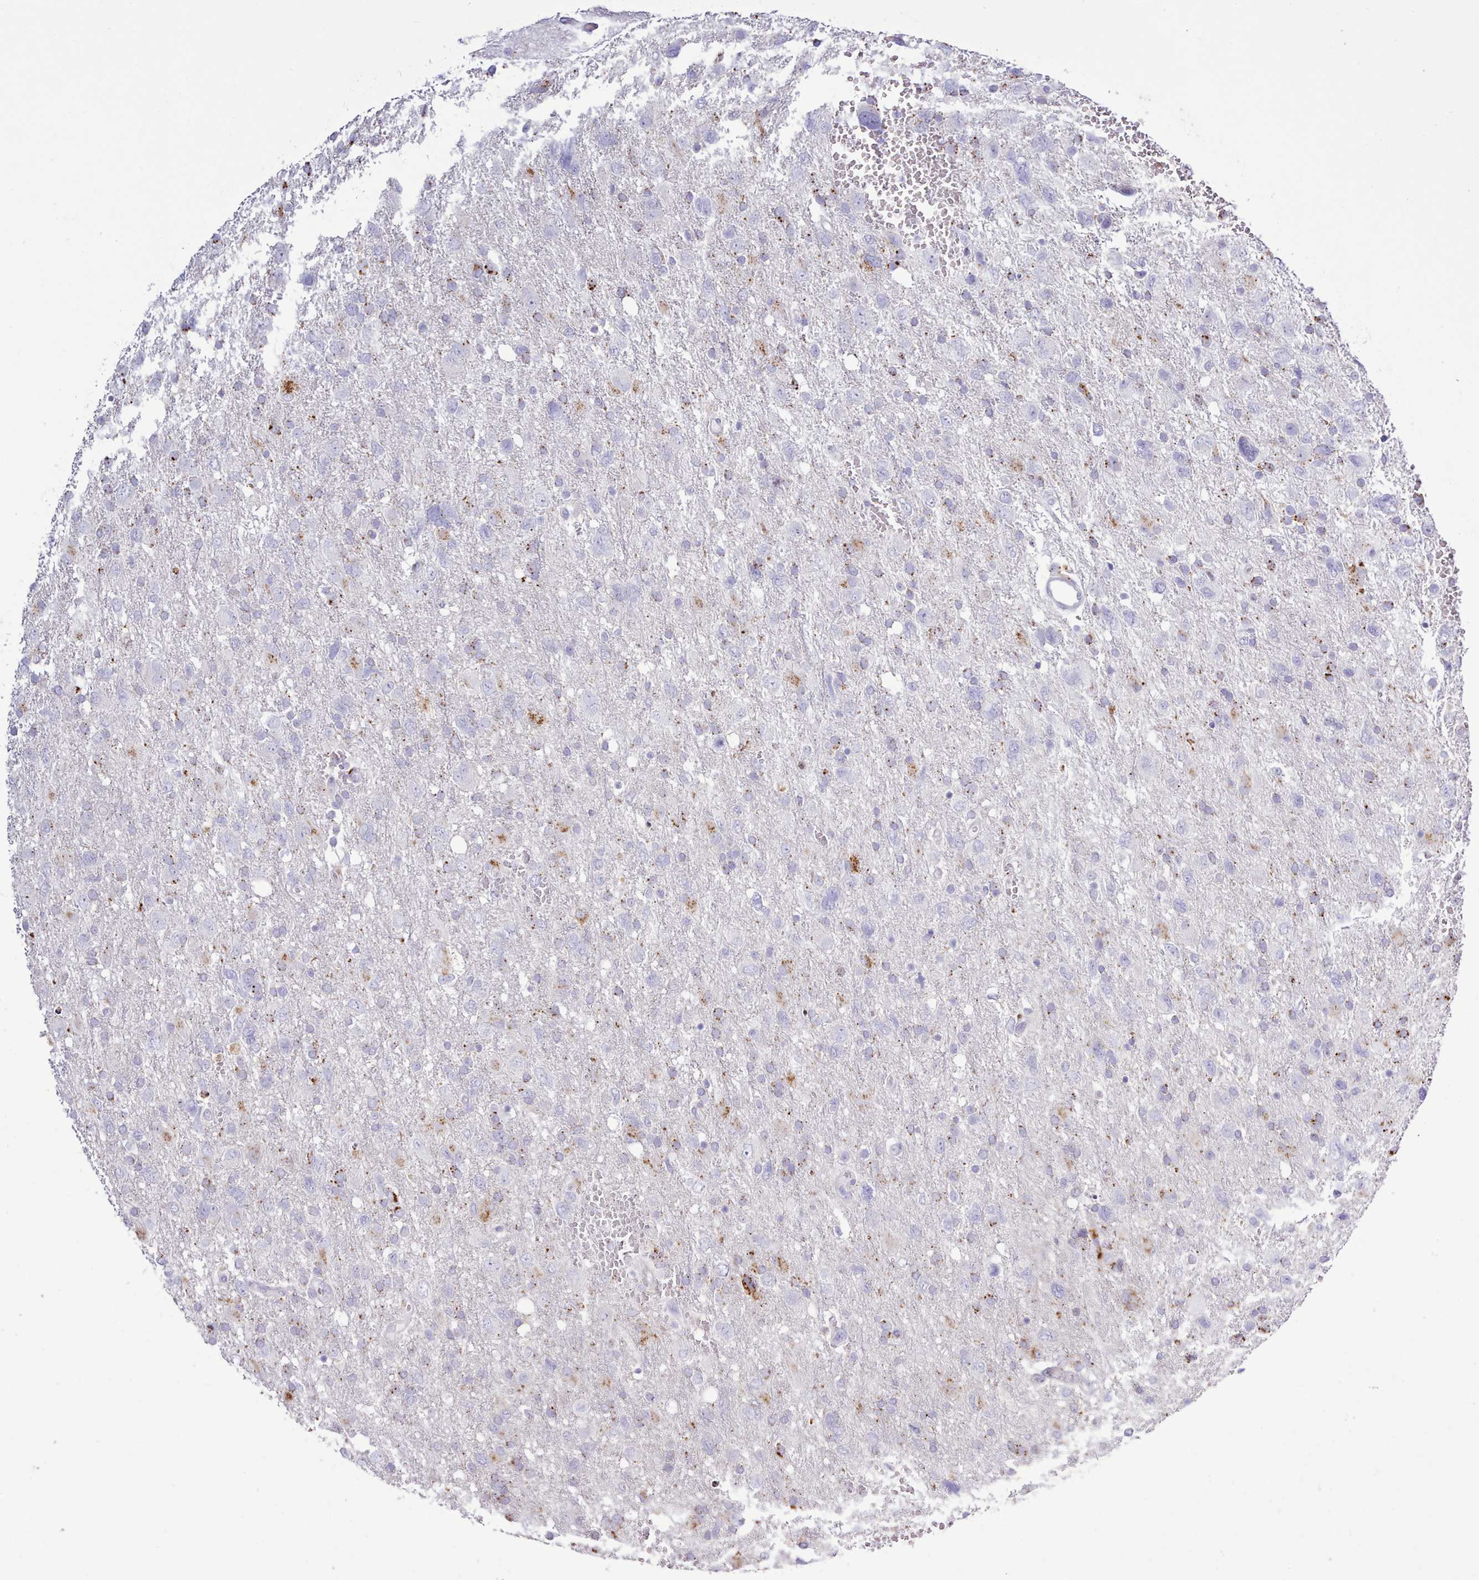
{"staining": {"intensity": "moderate", "quantity": "<25%", "location": "cytoplasmic/membranous"}, "tissue": "glioma", "cell_type": "Tumor cells", "image_type": "cancer", "snomed": [{"axis": "morphology", "description": "Glioma, malignant, High grade"}, {"axis": "topography", "description": "Brain"}], "caption": "IHC photomicrograph of neoplastic tissue: malignant glioma (high-grade) stained using immunohistochemistry exhibits low levels of moderate protein expression localized specifically in the cytoplasmic/membranous of tumor cells, appearing as a cytoplasmic/membranous brown color.", "gene": "SRD5A1", "patient": {"sex": "male", "age": 61}}